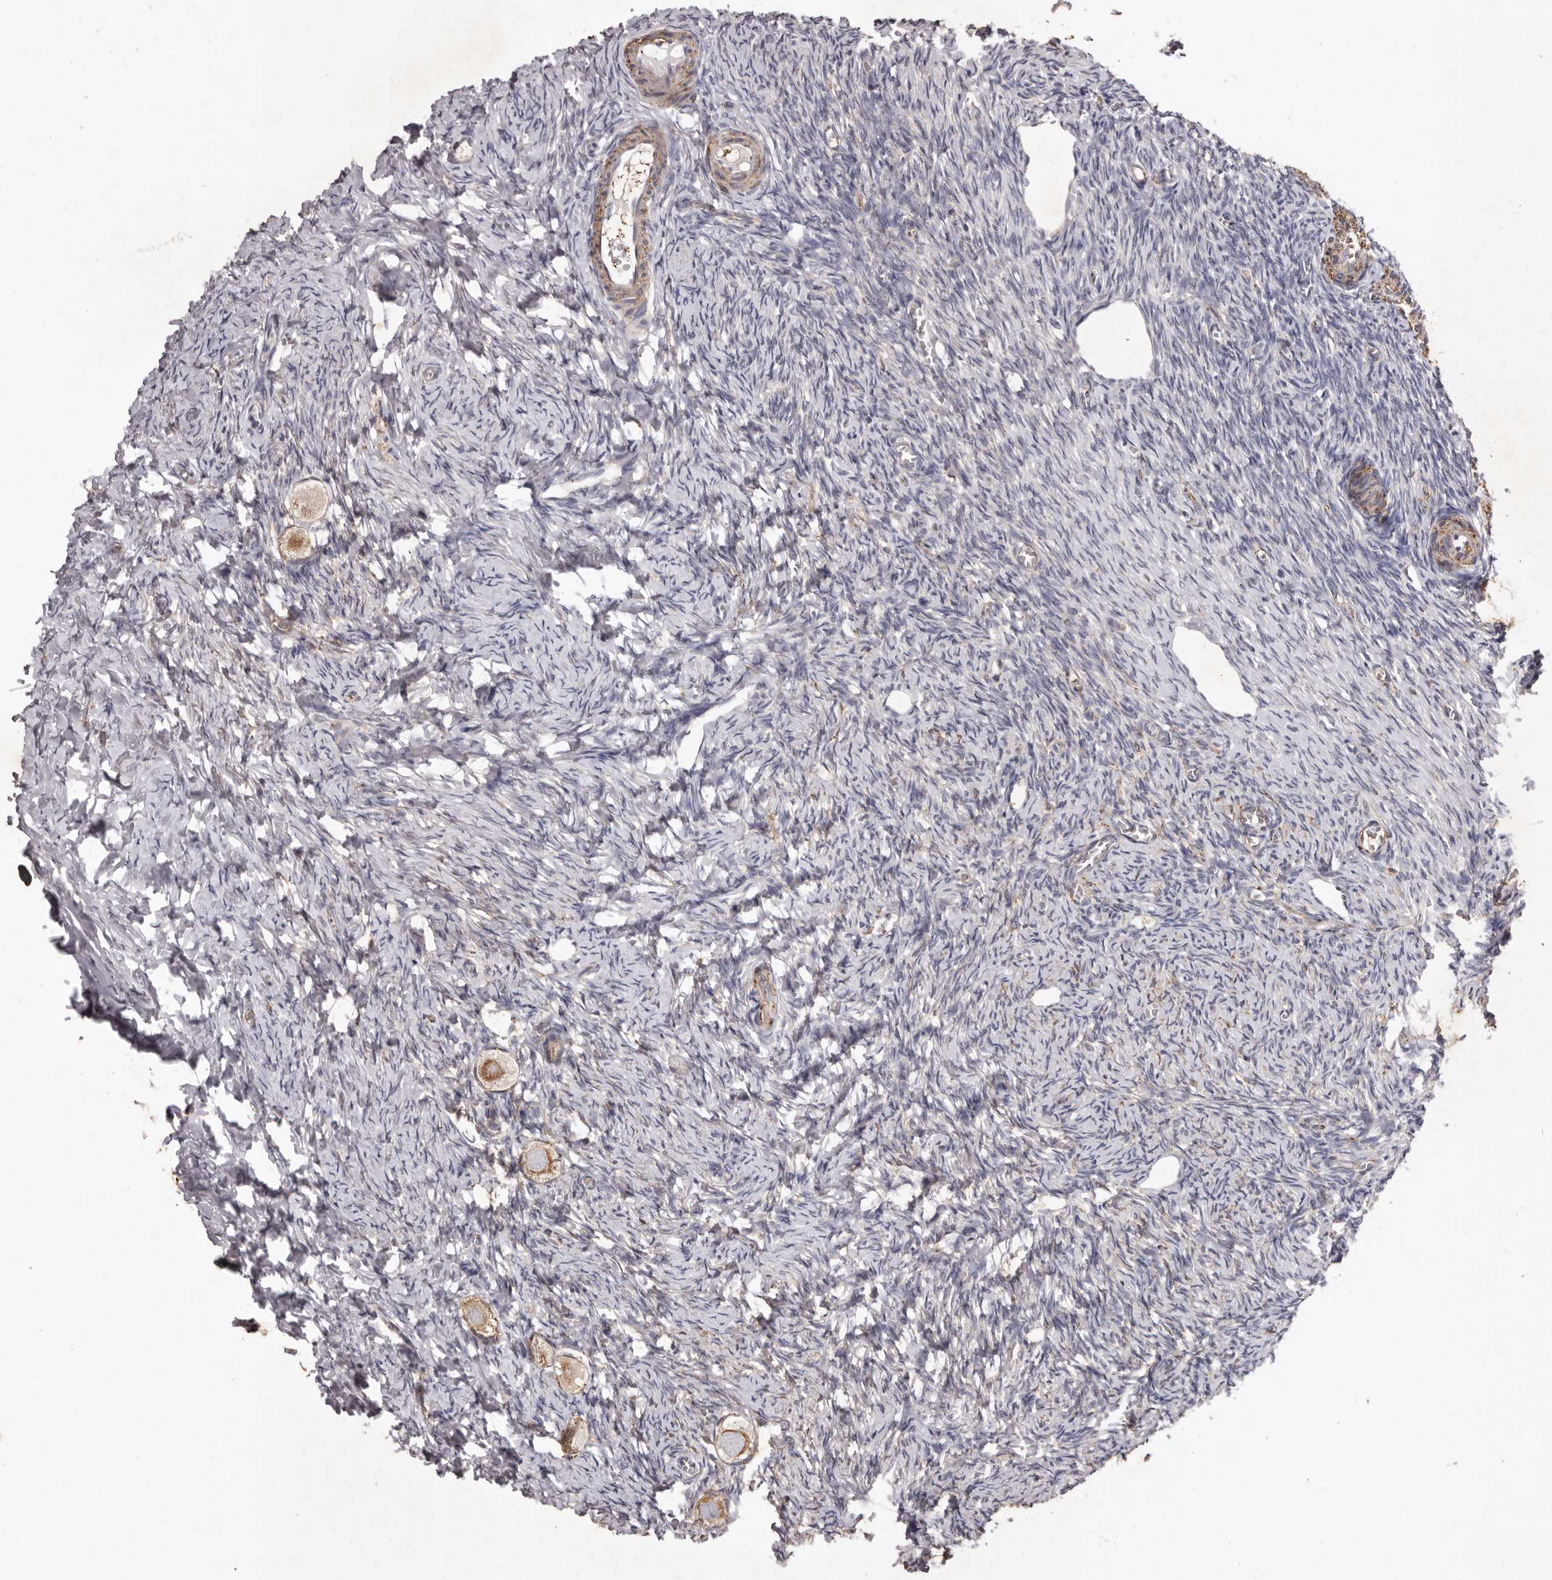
{"staining": {"intensity": "moderate", "quantity": ">75%", "location": "cytoplasmic/membranous"}, "tissue": "ovary", "cell_type": "Follicle cells", "image_type": "normal", "snomed": [{"axis": "morphology", "description": "Normal tissue, NOS"}, {"axis": "topography", "description": "Ovary"}], "caption": "A high-resolution histopathology image shows IHC staining of unremarkable ovary, which shows moderate cytoplasmic/membranous positivity in about >75% of follicle cells.", "gene": "CXCL14", "patient": {"sex": "female", "age": 27}}